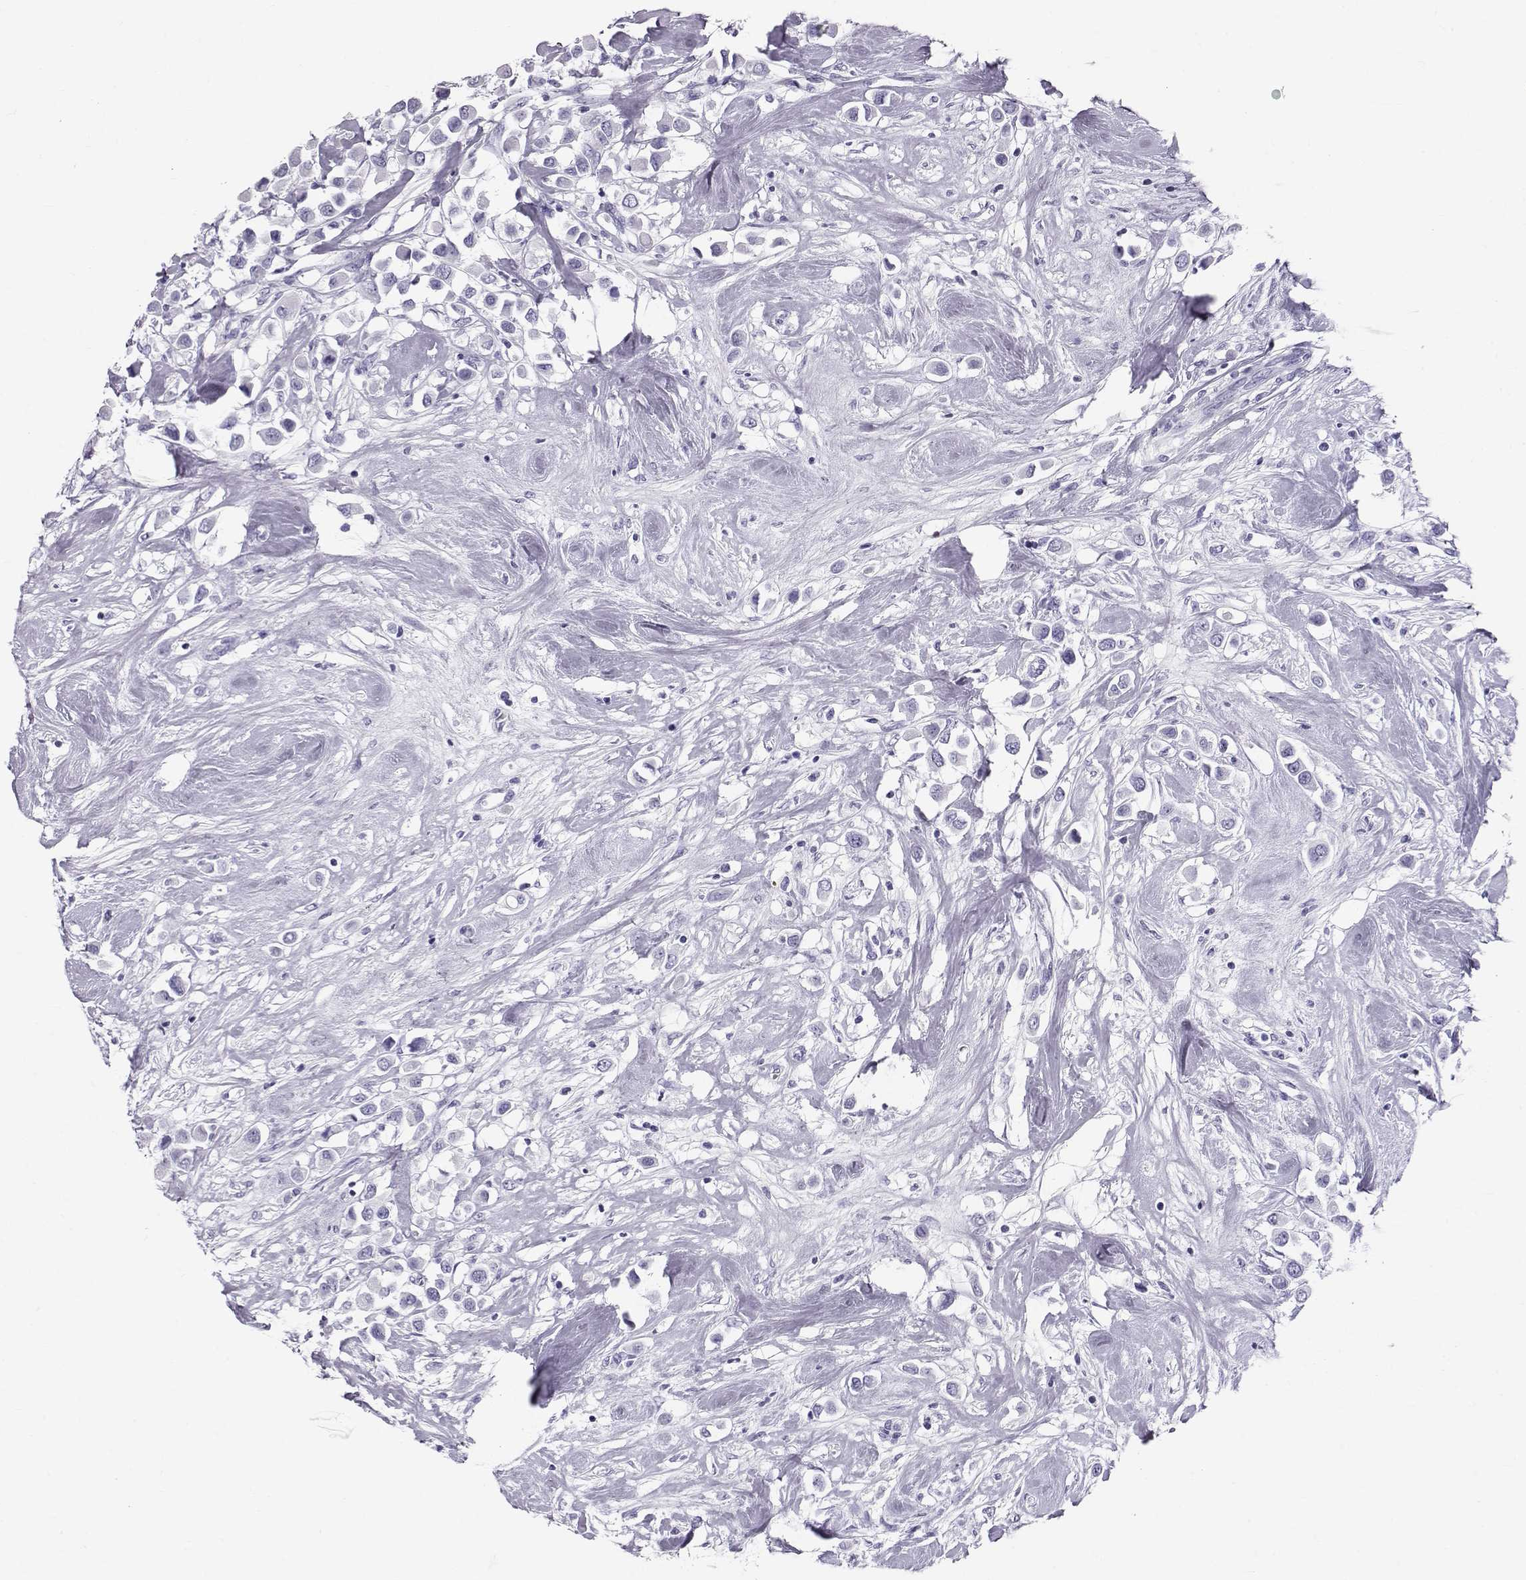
{"staining": {"intensity": "negative", "quantity": "none", "location": "none"}, "tissue": "breast cancer", "cell_type": "Tumor cells", "image_type": "cancer", "snomed": [{"axis": "morphology", "description": "Duct carcinoma"}, {"axis": "topography", "description": "Breast"}], "caption": "An IHC histopathology image of breast cancer is shown. There is no staining in tumor cells of breast cancer.", "gene": "RD3", "patient": {"sex": "female", "age": 61}}